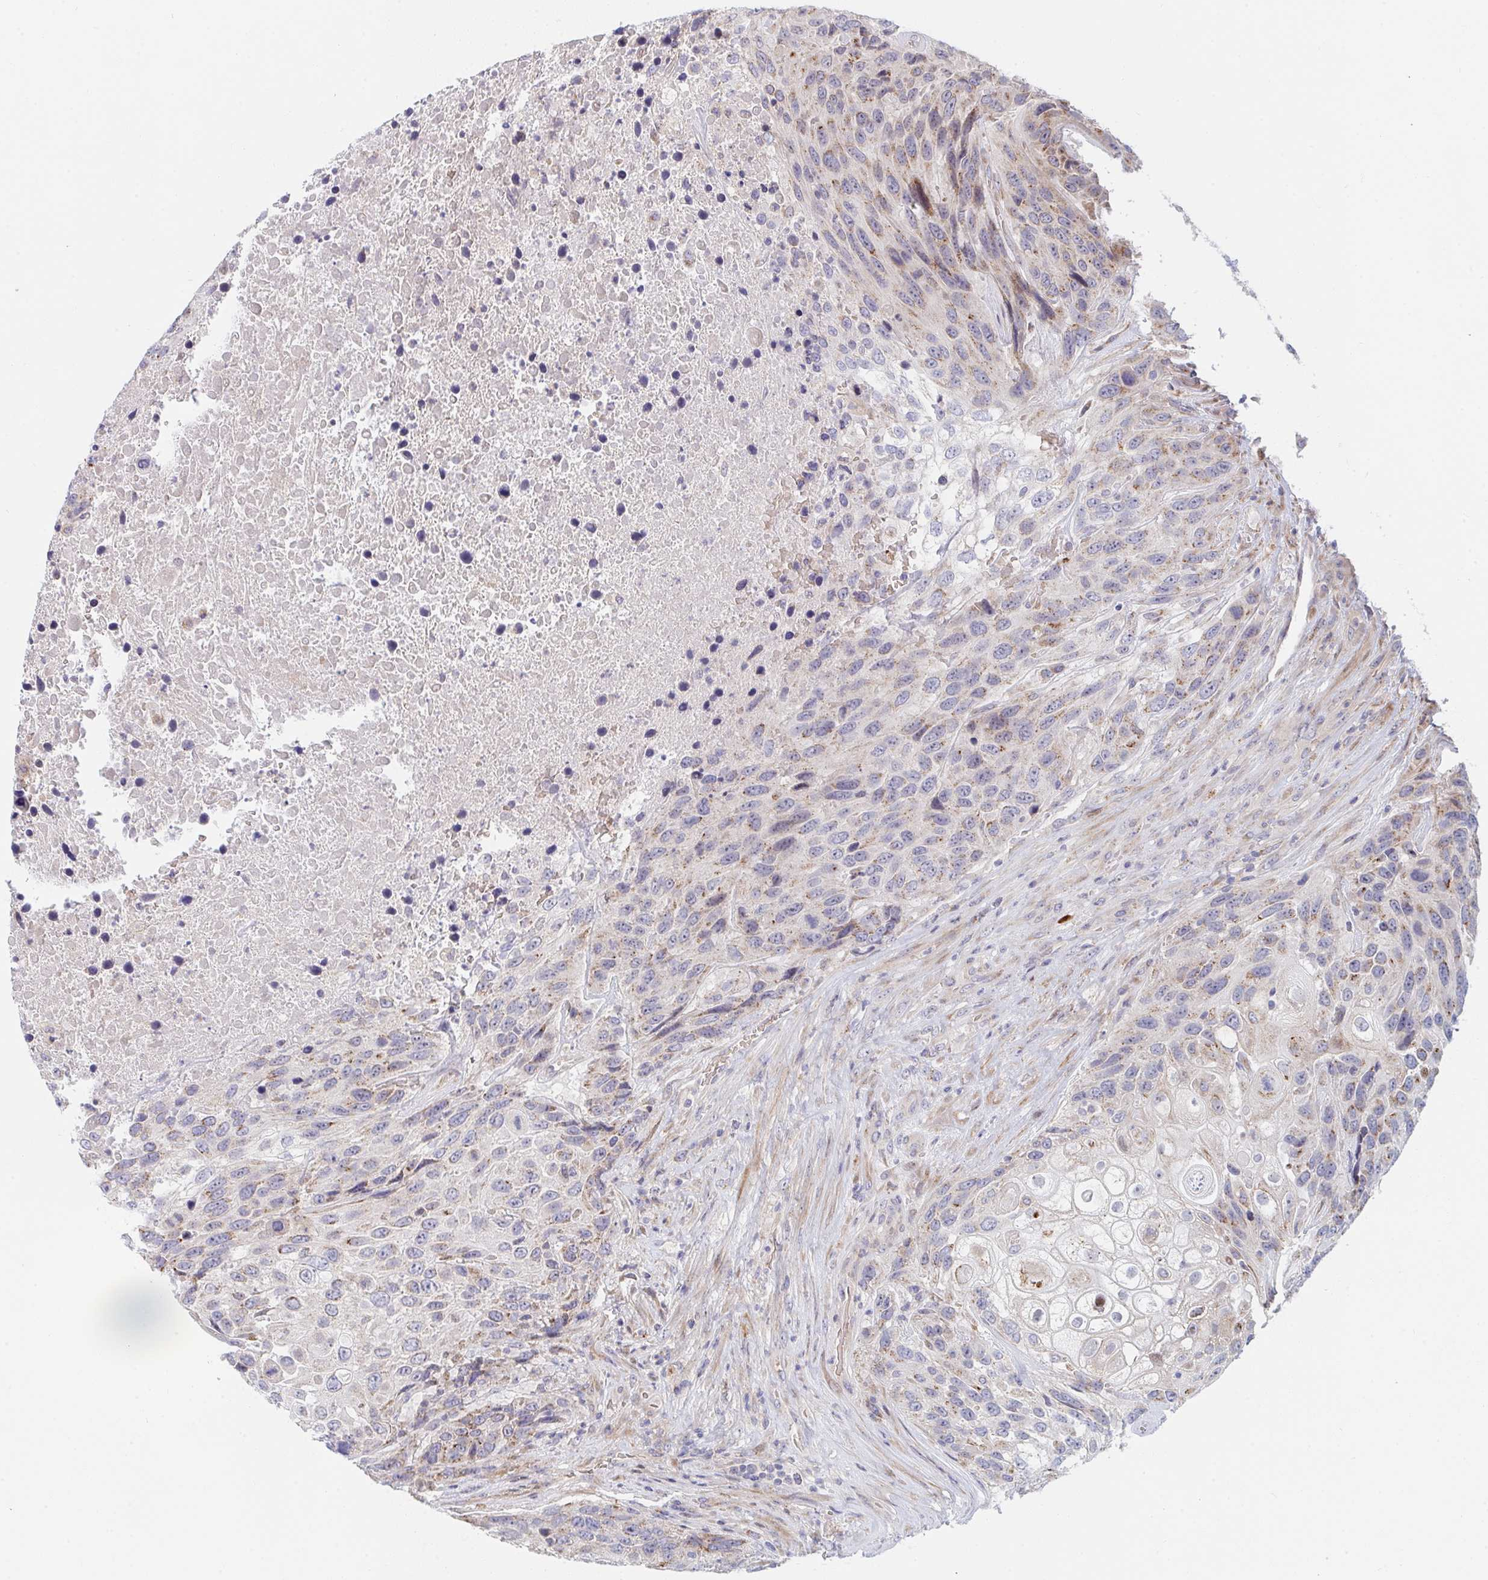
{"staining": {"intensity": "weak", "quantity": "25%-75%", "location": "cytoplasmic/membranous"}, "tissue": "urothelial cancer", "cell_type": "Tumor cells", "image_type": "cancer", "snomed": [{"axis": "morphology", "description": "Urothelial carcinoma, High grade"}, {"axis": "topography", "description": "Urinary bladder"}], "caption": "Immunohistochemical staining of human high-grade urothelial carcinoma reveals low levels of weak cytoplasmic/membranous protein positivity in approximately 25%-75% of tumor cells. The staining was performed using DAB (3,3'-diaminobenzidine), with brown indicating positive protein expression. Nuclei are stained blue with hematoxylin.", "gene": "TNFSF4", "patient": {"sex": "female", "age": 70}}